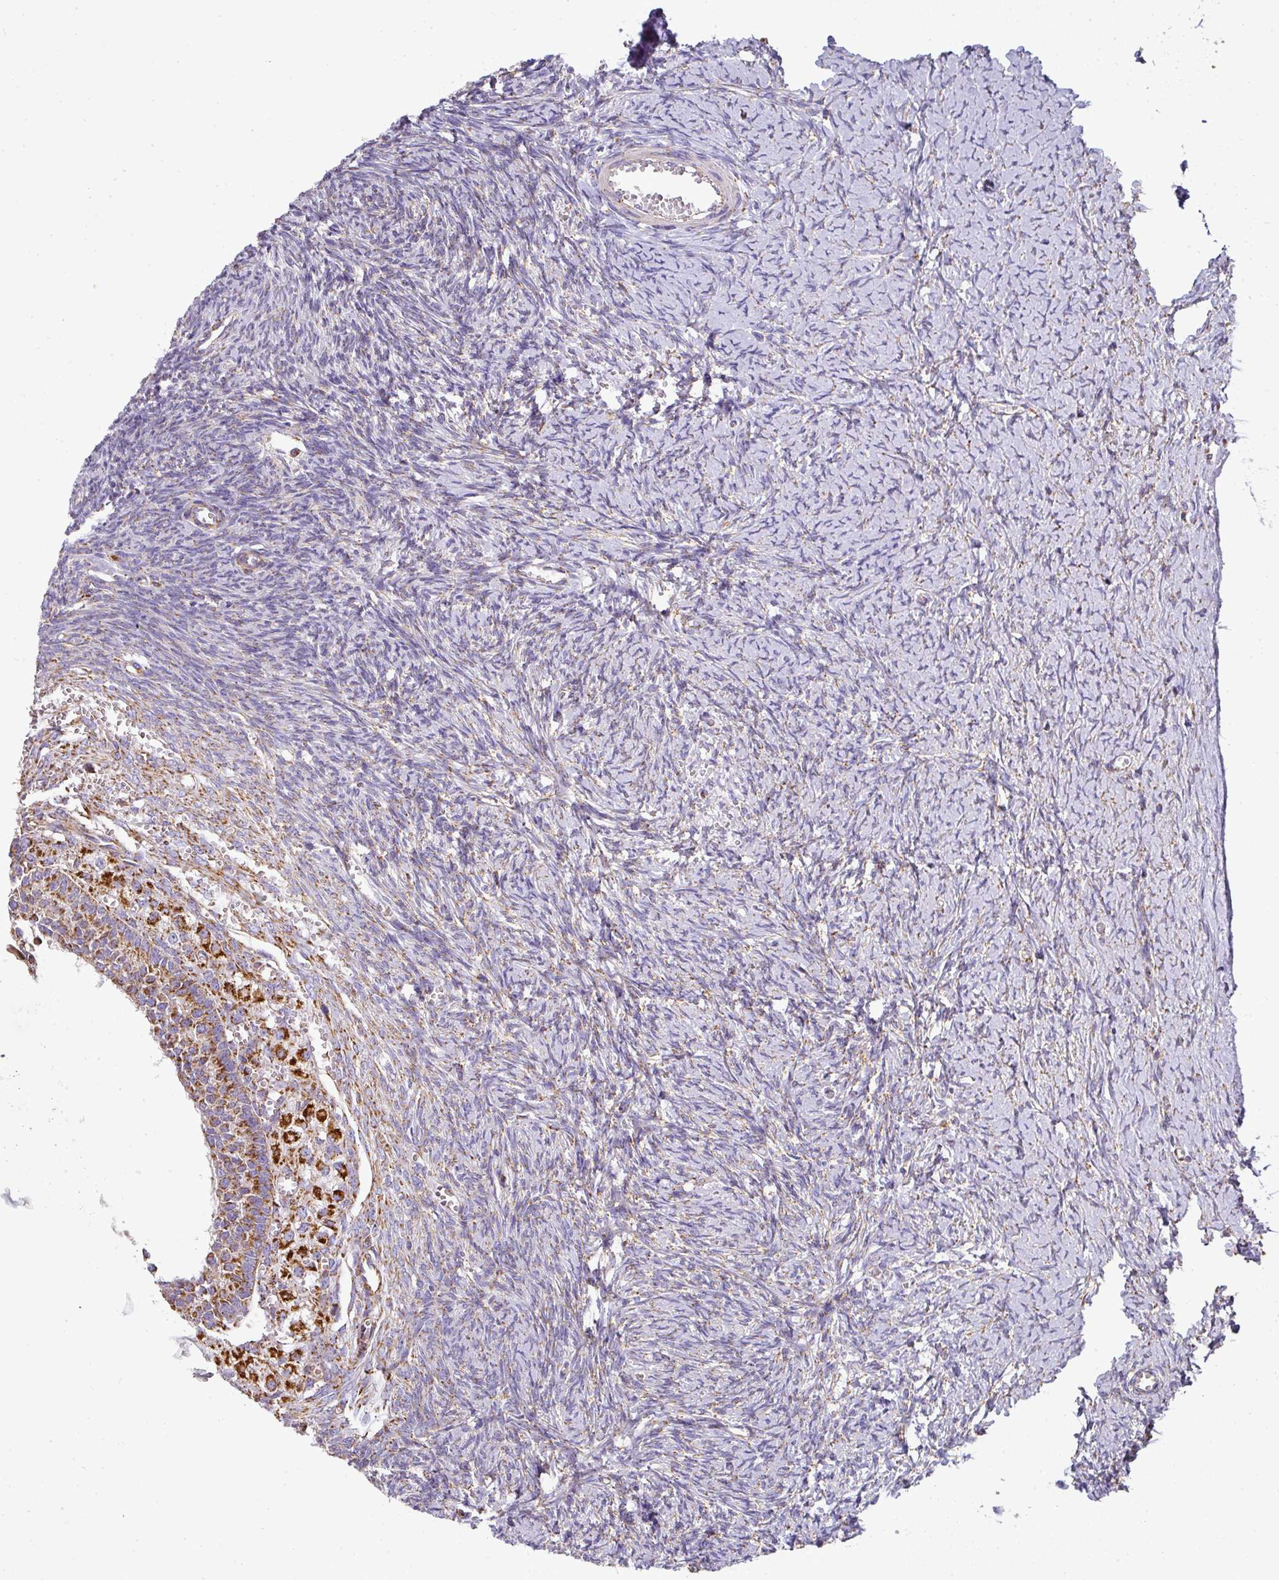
{"staining": {"intensity": "moderate", "quantity": ">75%", "location": "cytoplasmic/membranous"}, "tissue": "ovary", "cell_type": "Follicle cells", "image_type": "normal", "snomed": [{"axis": "morphology", "description": "Normal tissue, NOS"}, {"axis": "topography", "description": "Ovary"}], "caption": "Immunohistochemistry (IHC) photomicrograph of unremarkable human ovary stained for a protein (brown), which displays medium levels of moderate cytoplasmic/membranous expression in about >75% of follicle cells.", "gene": "UQCRFS1", "patient": {"sex": "female", "age": 39}}